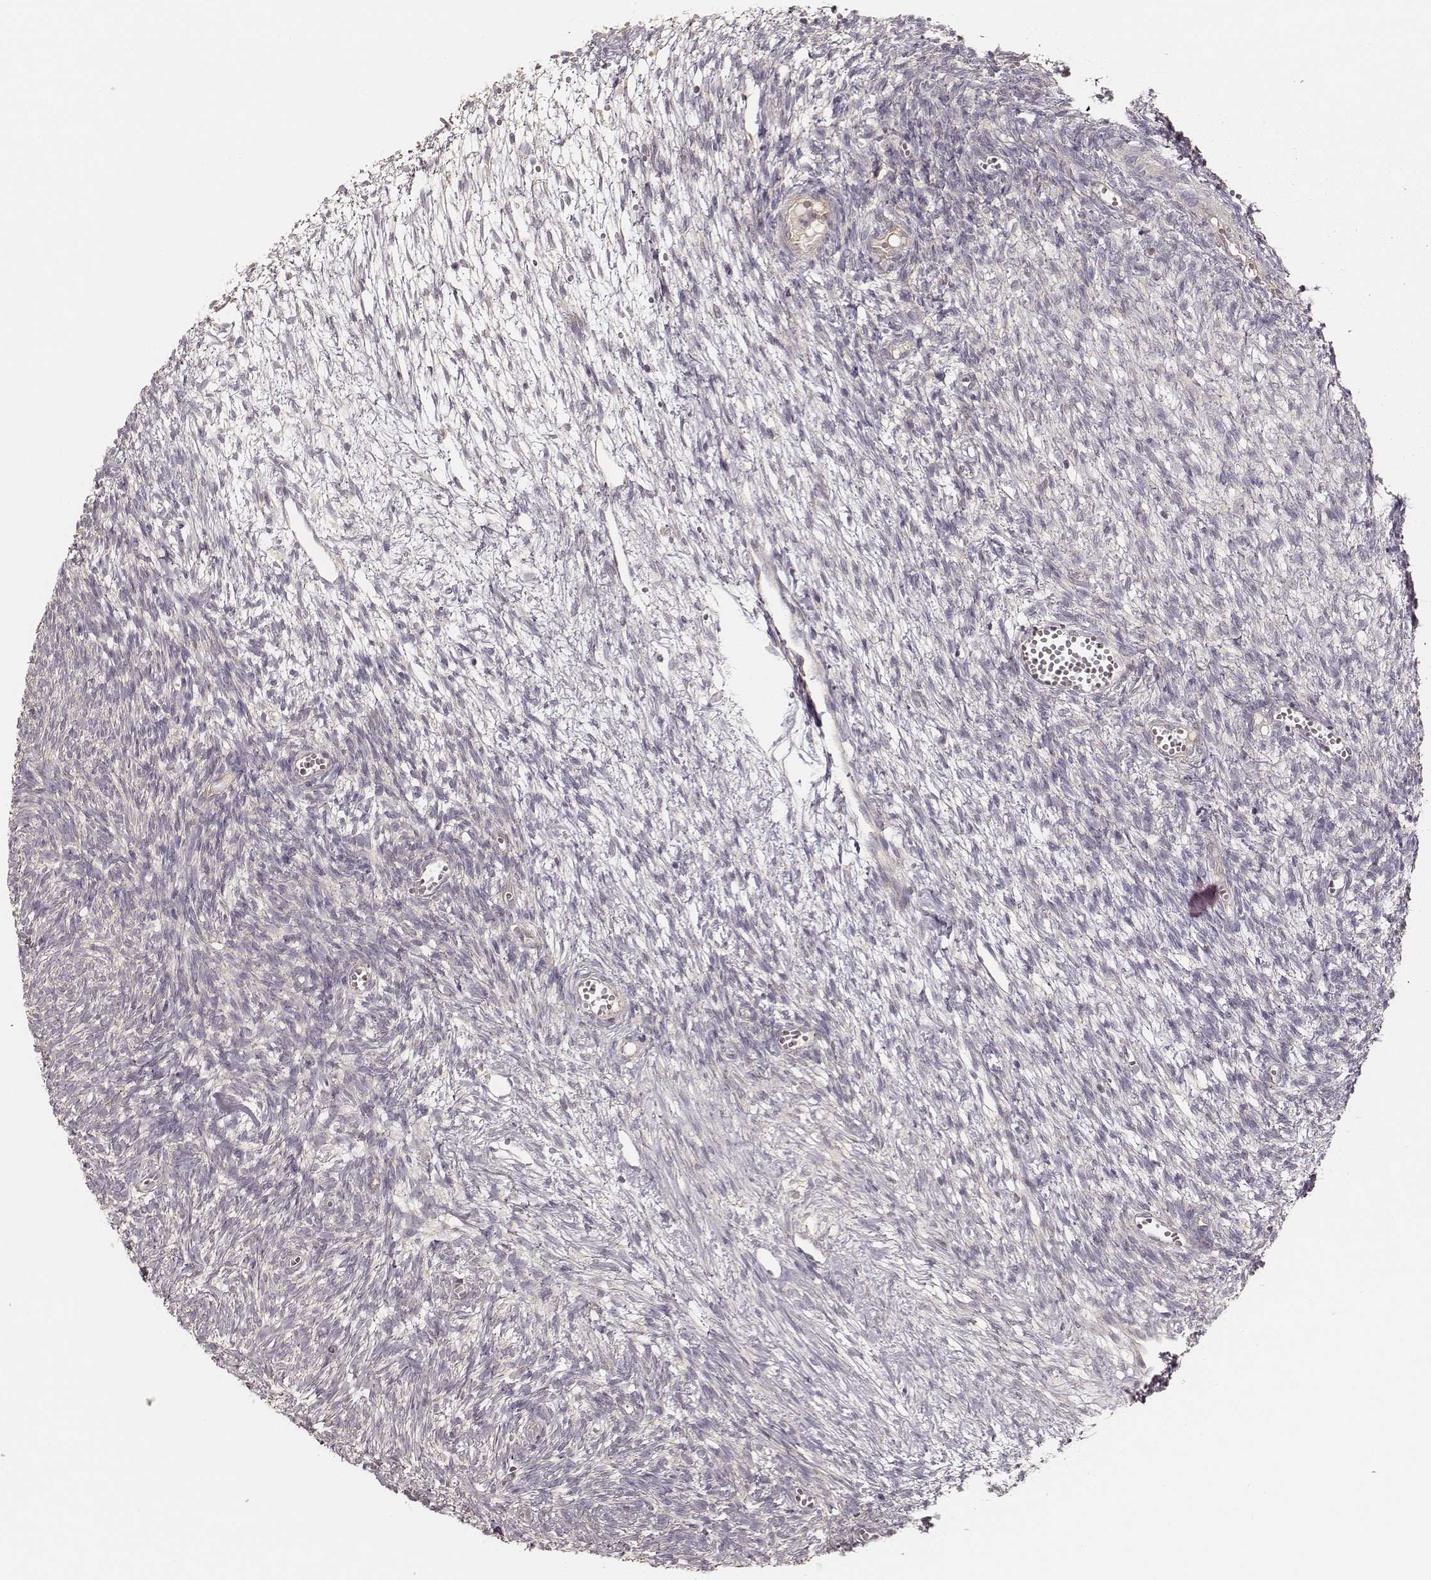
{"staining": {"intensity": "moderate", "quantity": ">75%", "location": "cytoplasmic/membranous"}, "tissue": "ovary", "cell_type": "Follicle cells", "image_type": "normal", "snomed": [{"axis": "morphology", "description": "Normal tissue, NOS"}, {"axis": "topography", "description": "Ovary"}], "caption": "Ovary stained with a brown dye demonstrates moderate cytoplasmic/membranous positive staining in about >75% of follicle cells.", "gene": "CARS1", "patient": {"sex": "female", "age": 43}}